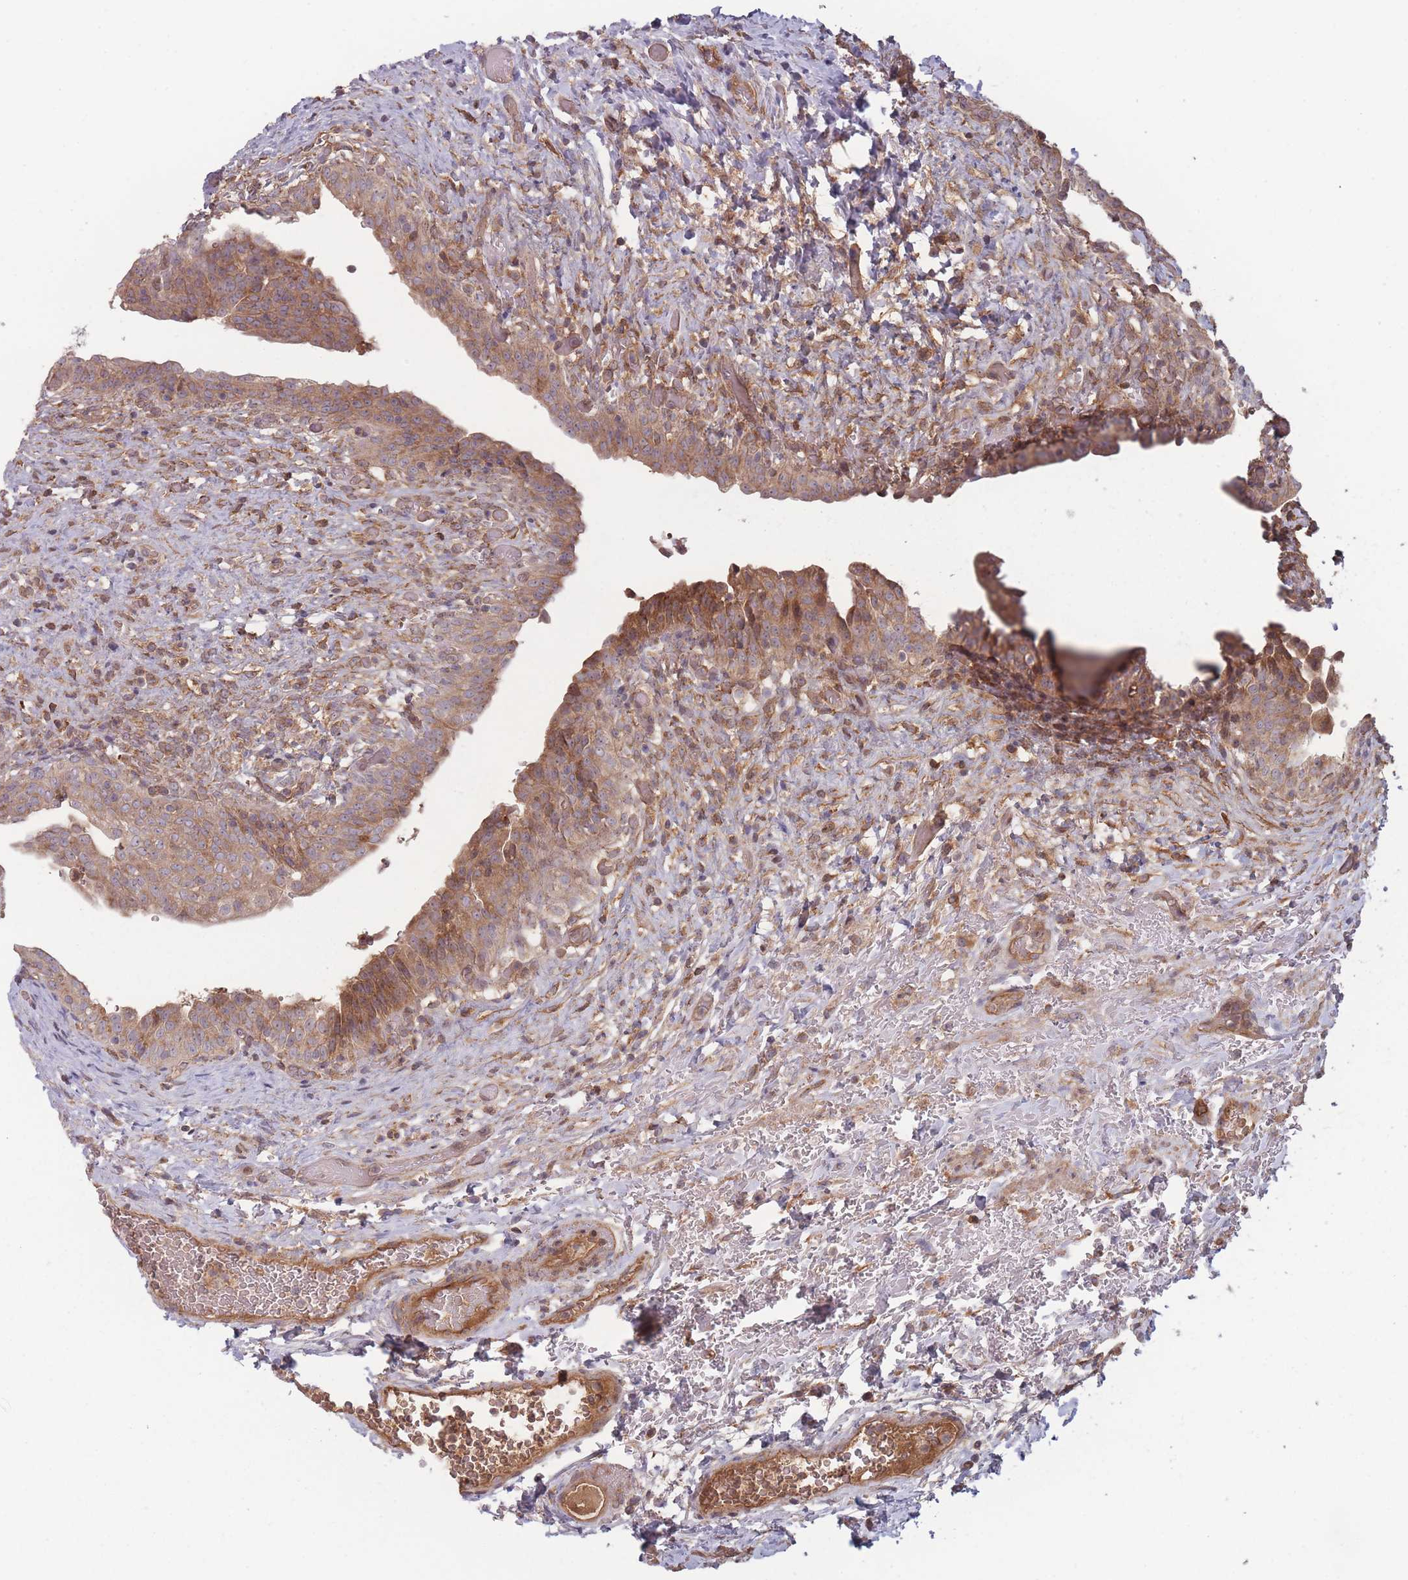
{"staining": {"intensity": "moderate", "quantity": ">75%", "location": "cytoplasmic/membranous"}, "tissue": "urinary bladder", "cell_type": "Urothelial cells", "image_type": "normal", "snomed": [{"axis": "morphology", "description": "Normal tissue, NOS"}, {"axis": "topography", "description": "Urinary bladder"}], "caption": "DAB (3,3'-diaminobenzidine) immunohistochemical staining of benign human urinary bladder exhibits moderate cytoplasmic/membranous protein positivity in approximately >75% of urothelial cells.", "gene": "ATP5MGL", "patient": {"sex": "male", "age": 69}}